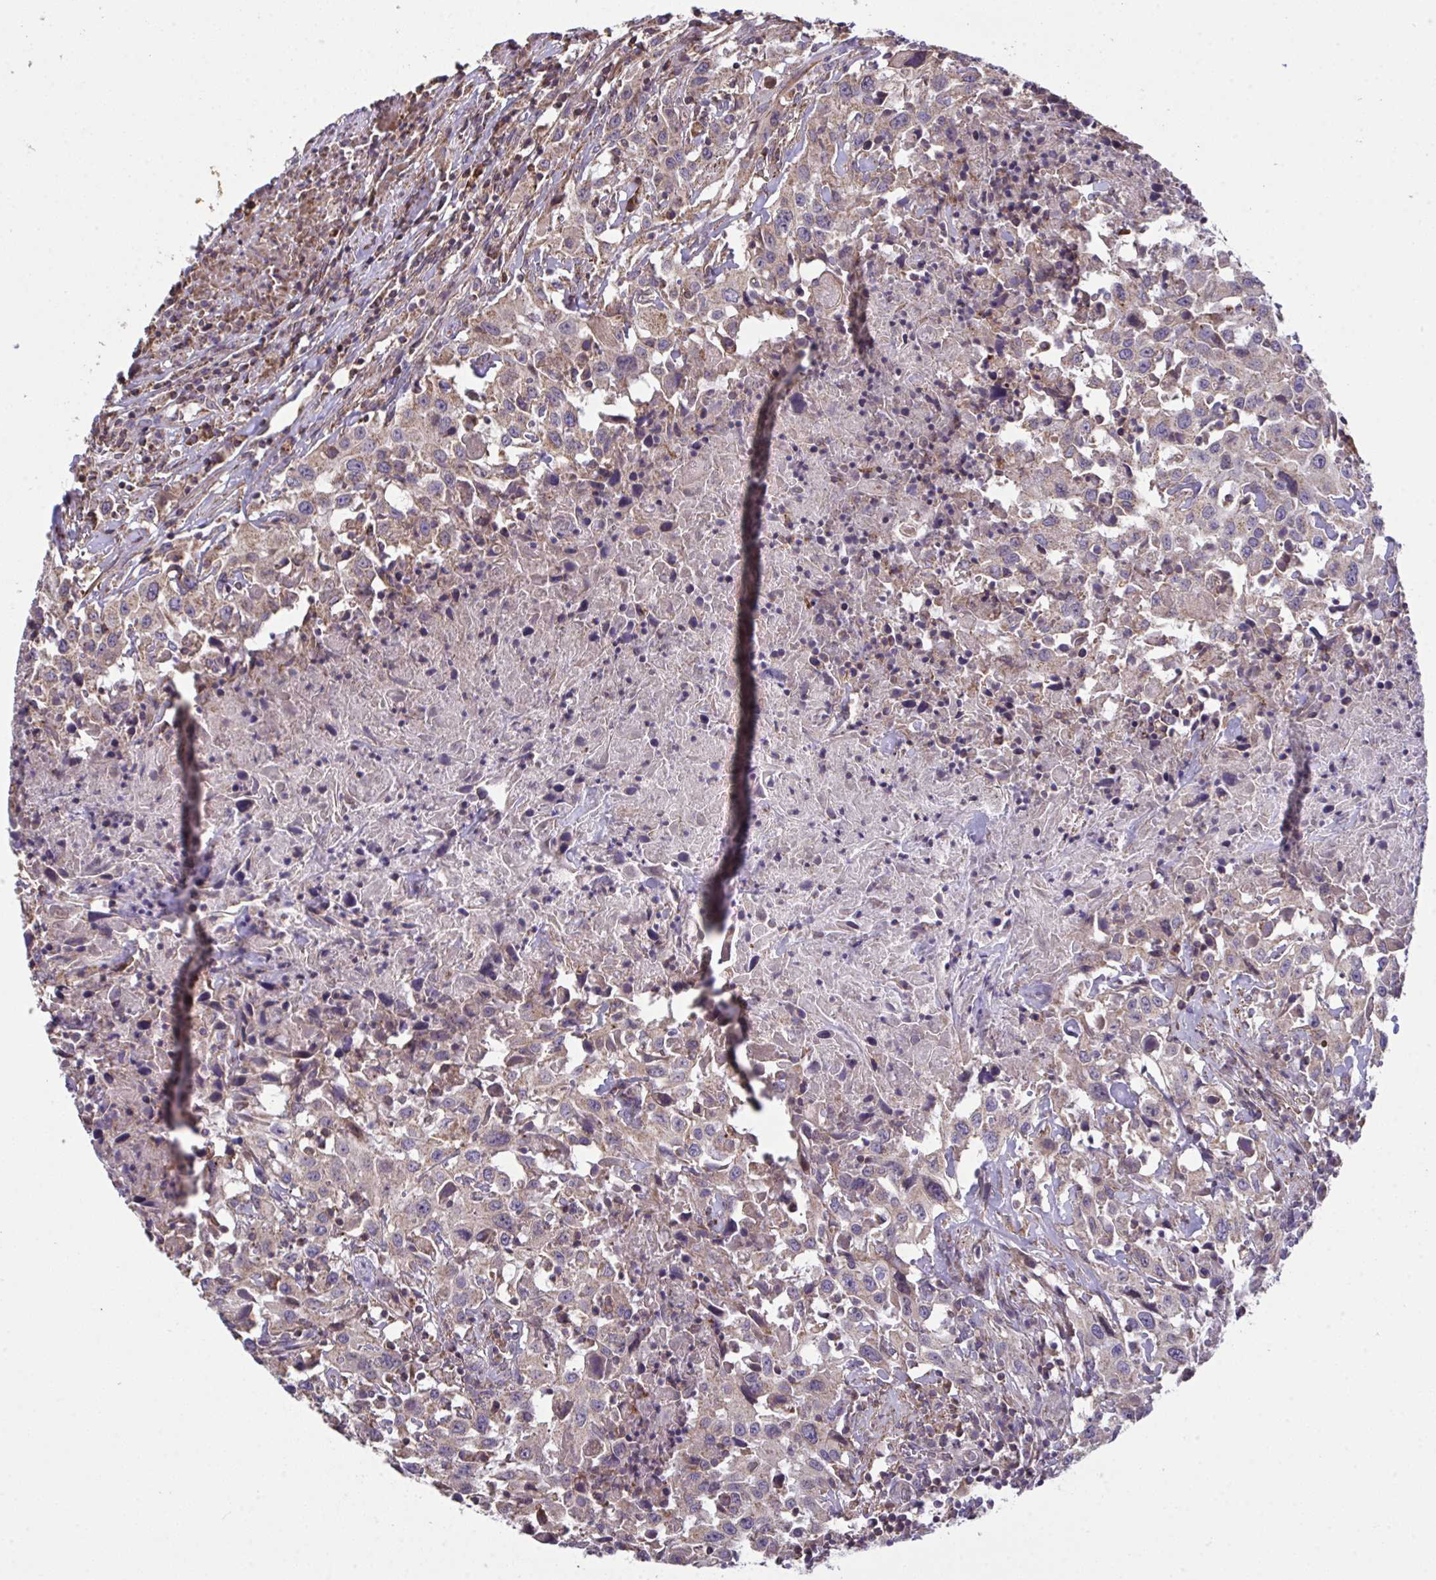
{"staining": {"intensity": "weak", "quantity": "25%-75%", "location": "cytoplasmic/membranous"}, "tissue": "urothelial cancer", "cell_type": "Tumor cells", "image_type": "cancer", "snomed": [{"axis": "morphology", "description": "Urothelial carcinoma, High grade"}, {"axis": "topography", "description": "Urinary bladder"}], "caption": "An immunohistochemistry image of neoplastic tissue is shown. Protein staining in brown labels weak cytoplasmic/membranous positivity in urothelial carcinoma (high-grade) within tumor cells.", "gene": "PPM1H", "patient": {"sex": "male", "age": 61}}